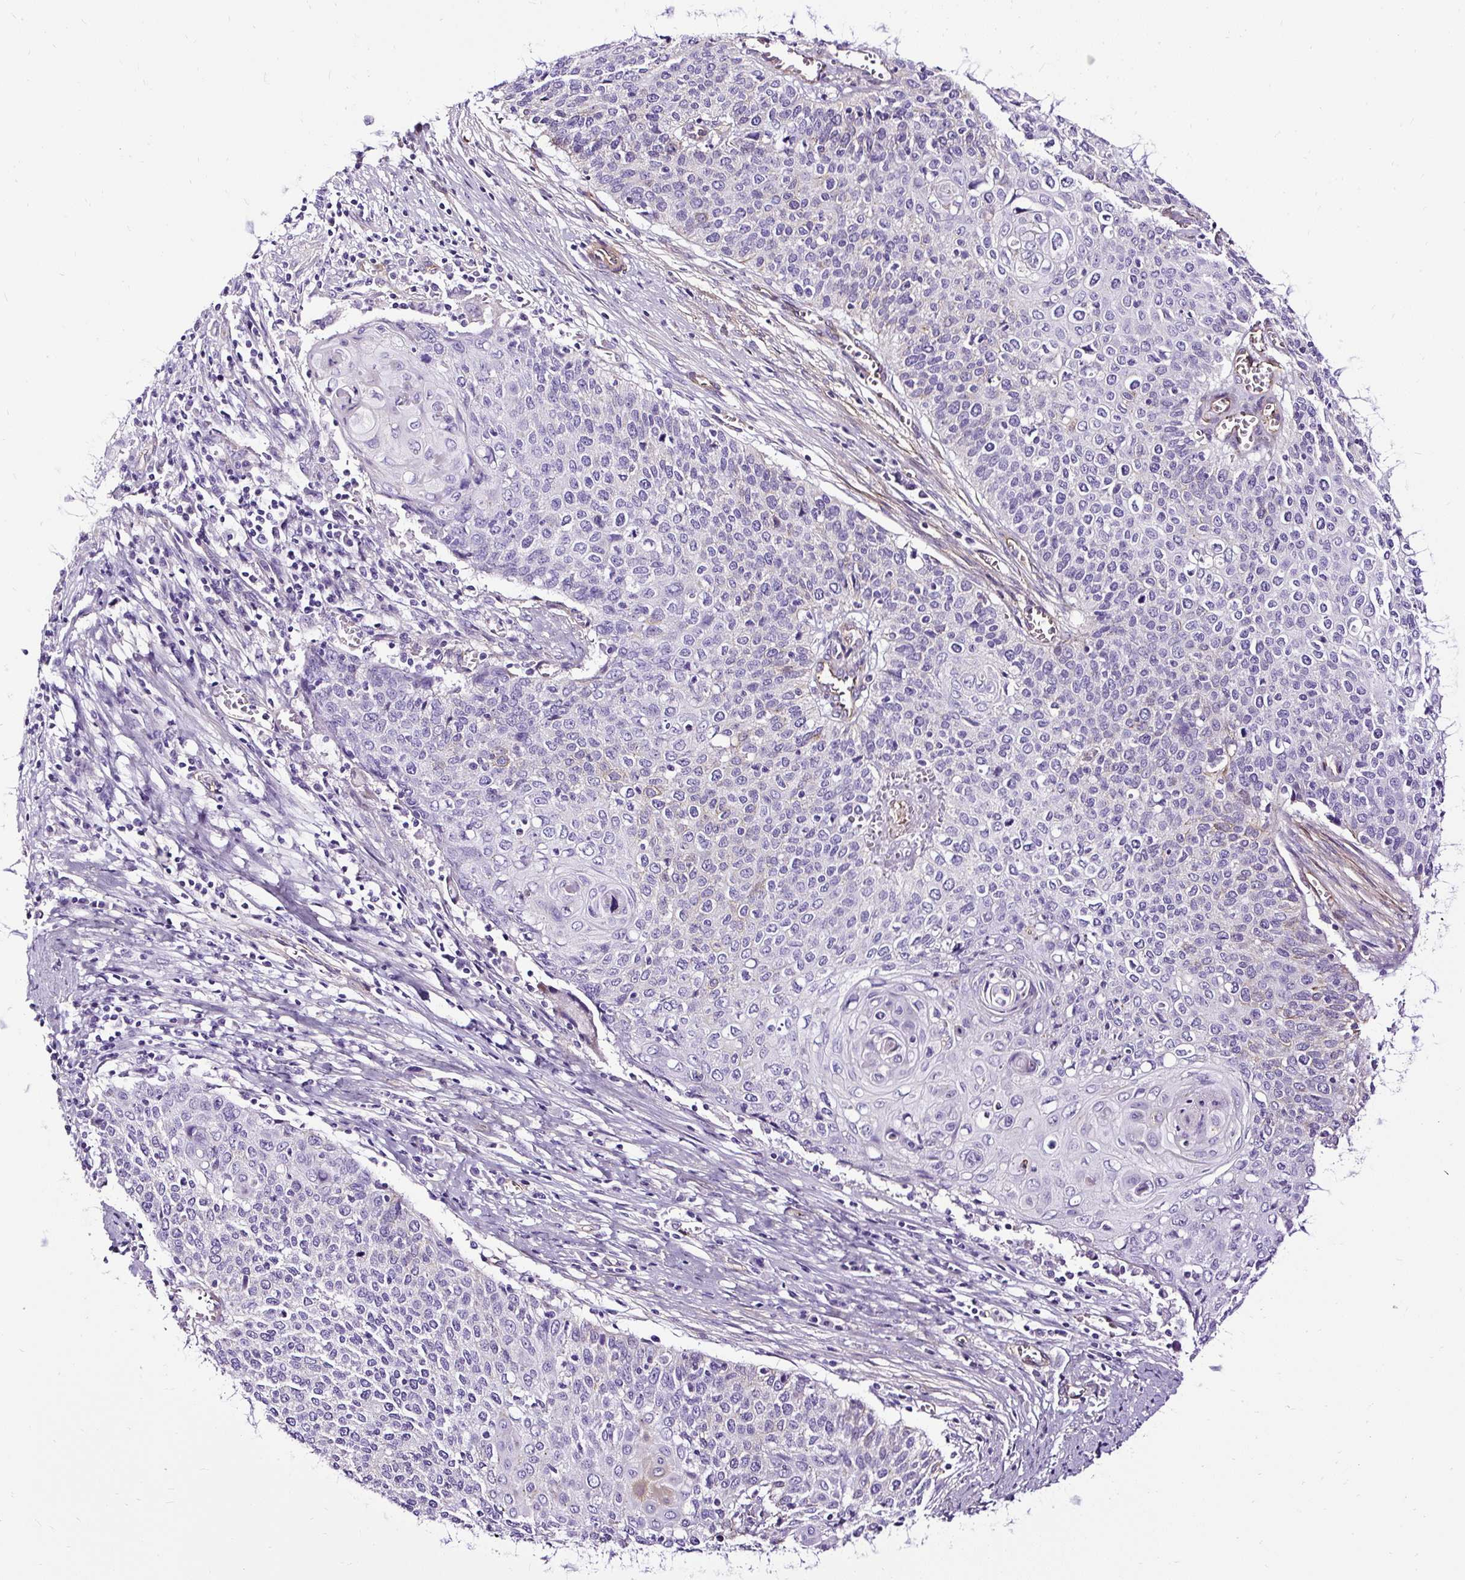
{"staining": {"intensity": "negative", "quantity": "none", "location": "none"}, "tissue": "cervical cancer", "cell_type": "Tumor cells", "image_type": "cancer", "snomed": [{"axis": "morphology", "description": "Squamous cell carcinoma, NOS"}, {"axis": "topography", "description": "Cervix"}], "caption": "DAB (3,3'-diaminobenzidine) immunohistochemical staining of human squamous cell carcinoma (cervical) shows no significant expression in tumor cells.", "gene": "SLC7A8", "patient": {"sex": "female", "age": 39}}